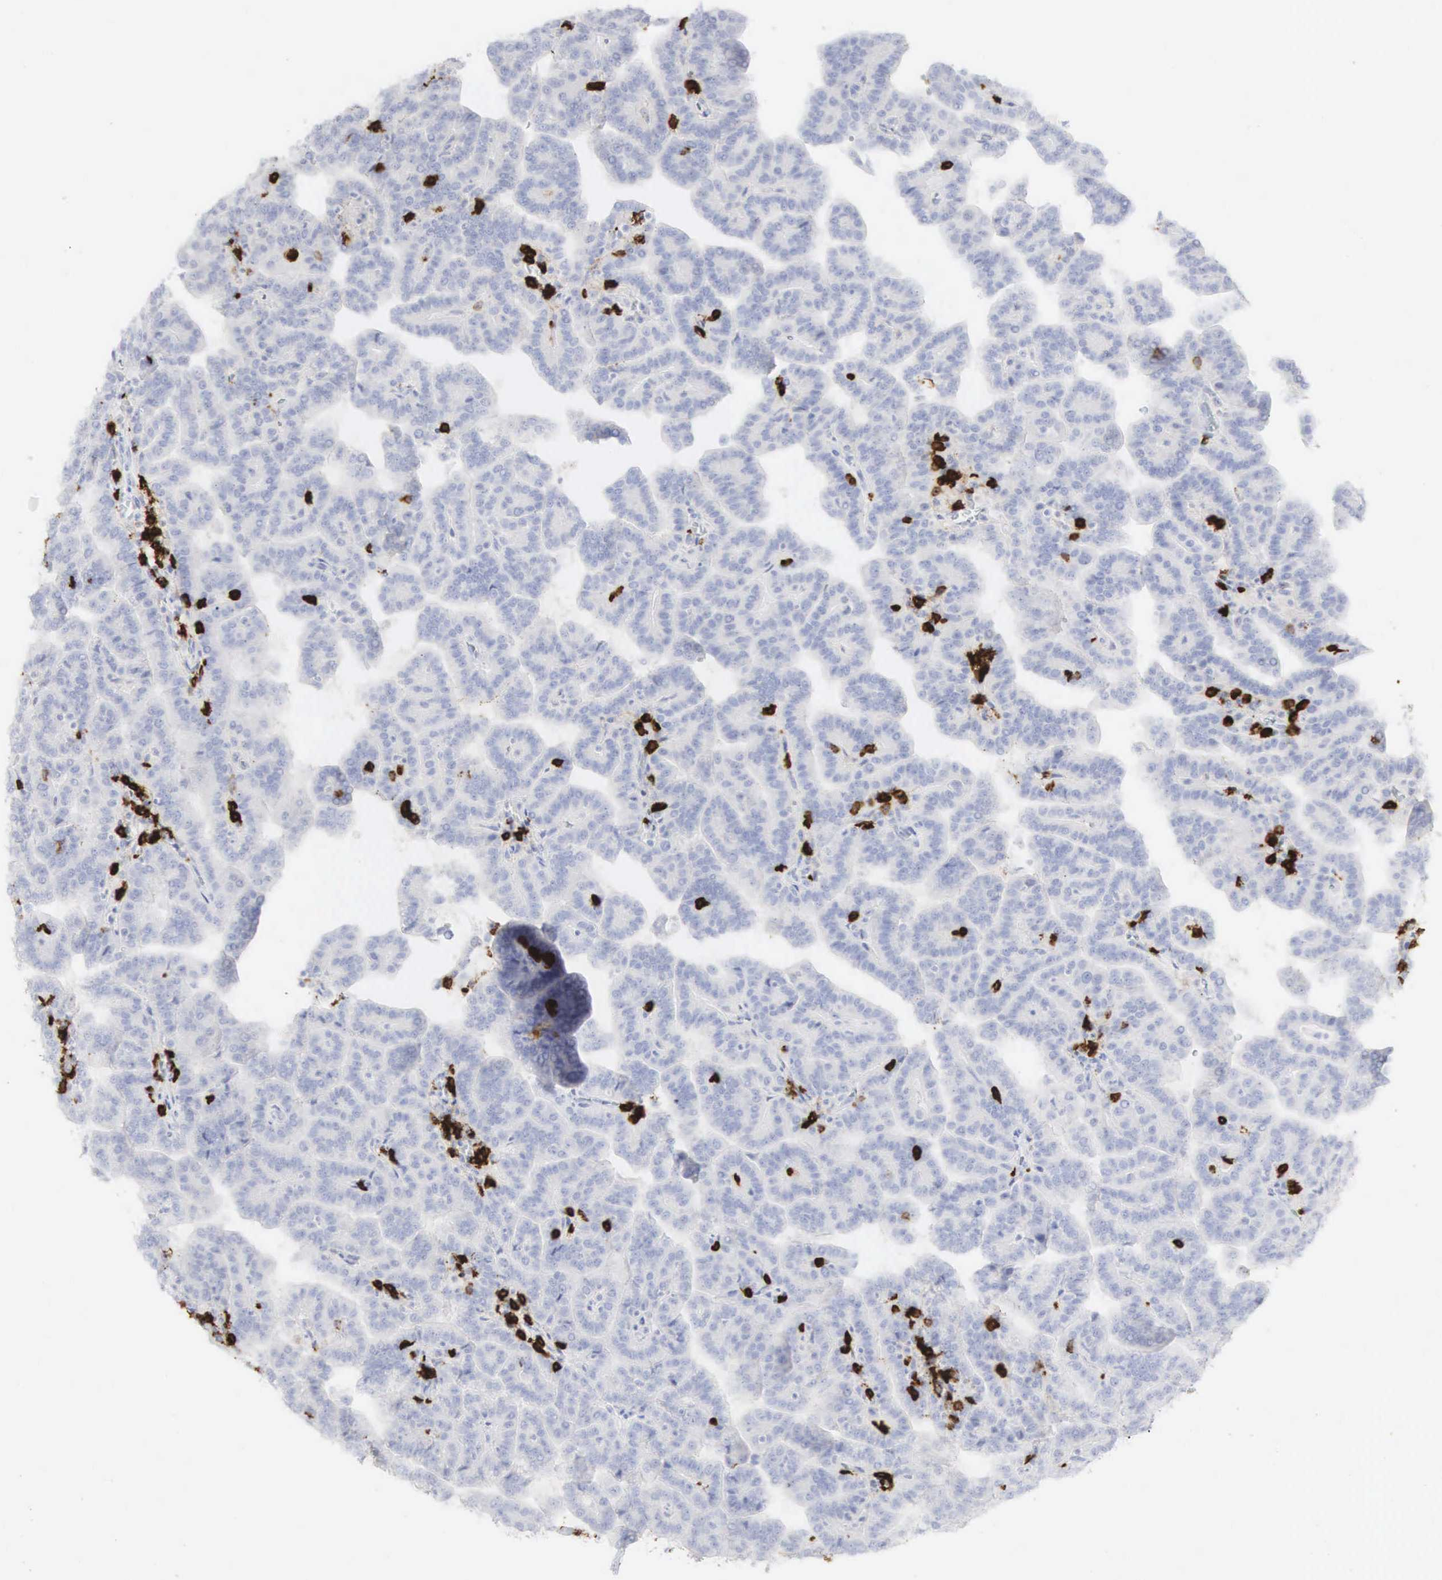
{"staining": {"intensity": "negative", "quantity": "none", "location": "none"}, "tissue": "renal cancer", "cell_type": "Tumor cells", "image_type": "cancer", "snomed": [{"axis": "morphology", "description": "Adenocarcinoma, NOS"}, {"axis": "topography", "description": "Kidney"}], "caption": "High magnification brightfield microscopy of adenocarcinoma (renal) stained with DAB (3,3'-diaminobenzidine) (brown) and counterstained with hematoxylin (blue): tumor cells show no significant staining.", "gene": "CD8A", "patient": {"sex": "male", "age": 61}}